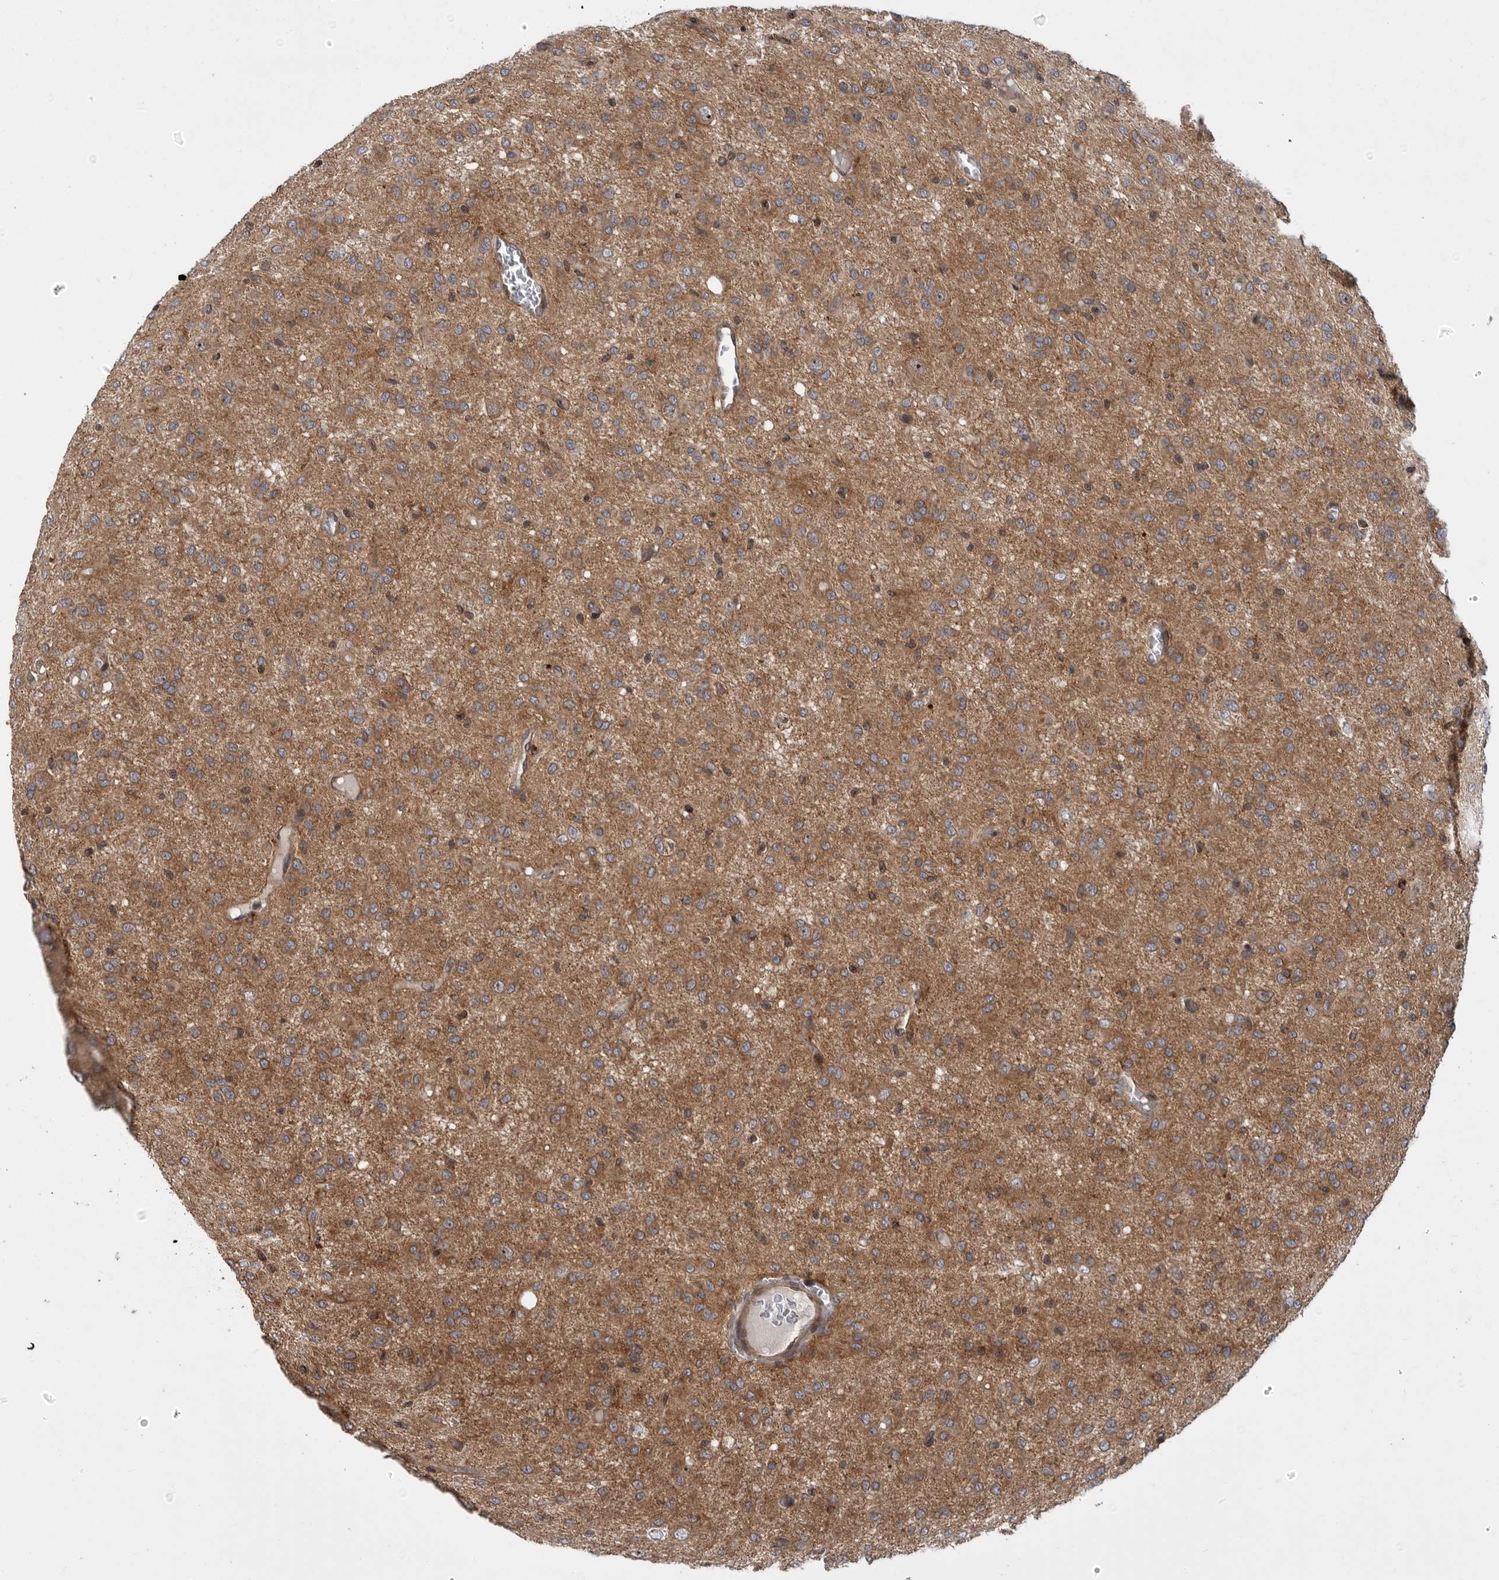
{"staining": {"intensity": "moderate", "quantity": ">75%", "location": "cytoplasmic/membranous"}, "tissue": "glioma", "cell_type": "Tumor cells", "image_type": "cancer", "snomed": [{"axis": "morphology", "description": "Glioma, malignant, High grade"}, {"axis": "topography", "description": "Brain"}], "caption": "Malignant glioma (high-grade) stained with immunohistochemistry (IHC) demonstrates moderate cytoplasmic/membranous expression in approximately >75% of tumor cells. Using DAB (brown) and hematoxylin (blue) stains, captured at high magnification using brightfield microscopy.", "gene": "DHDDS", "patient": {"sex": "female", "age": 59}}